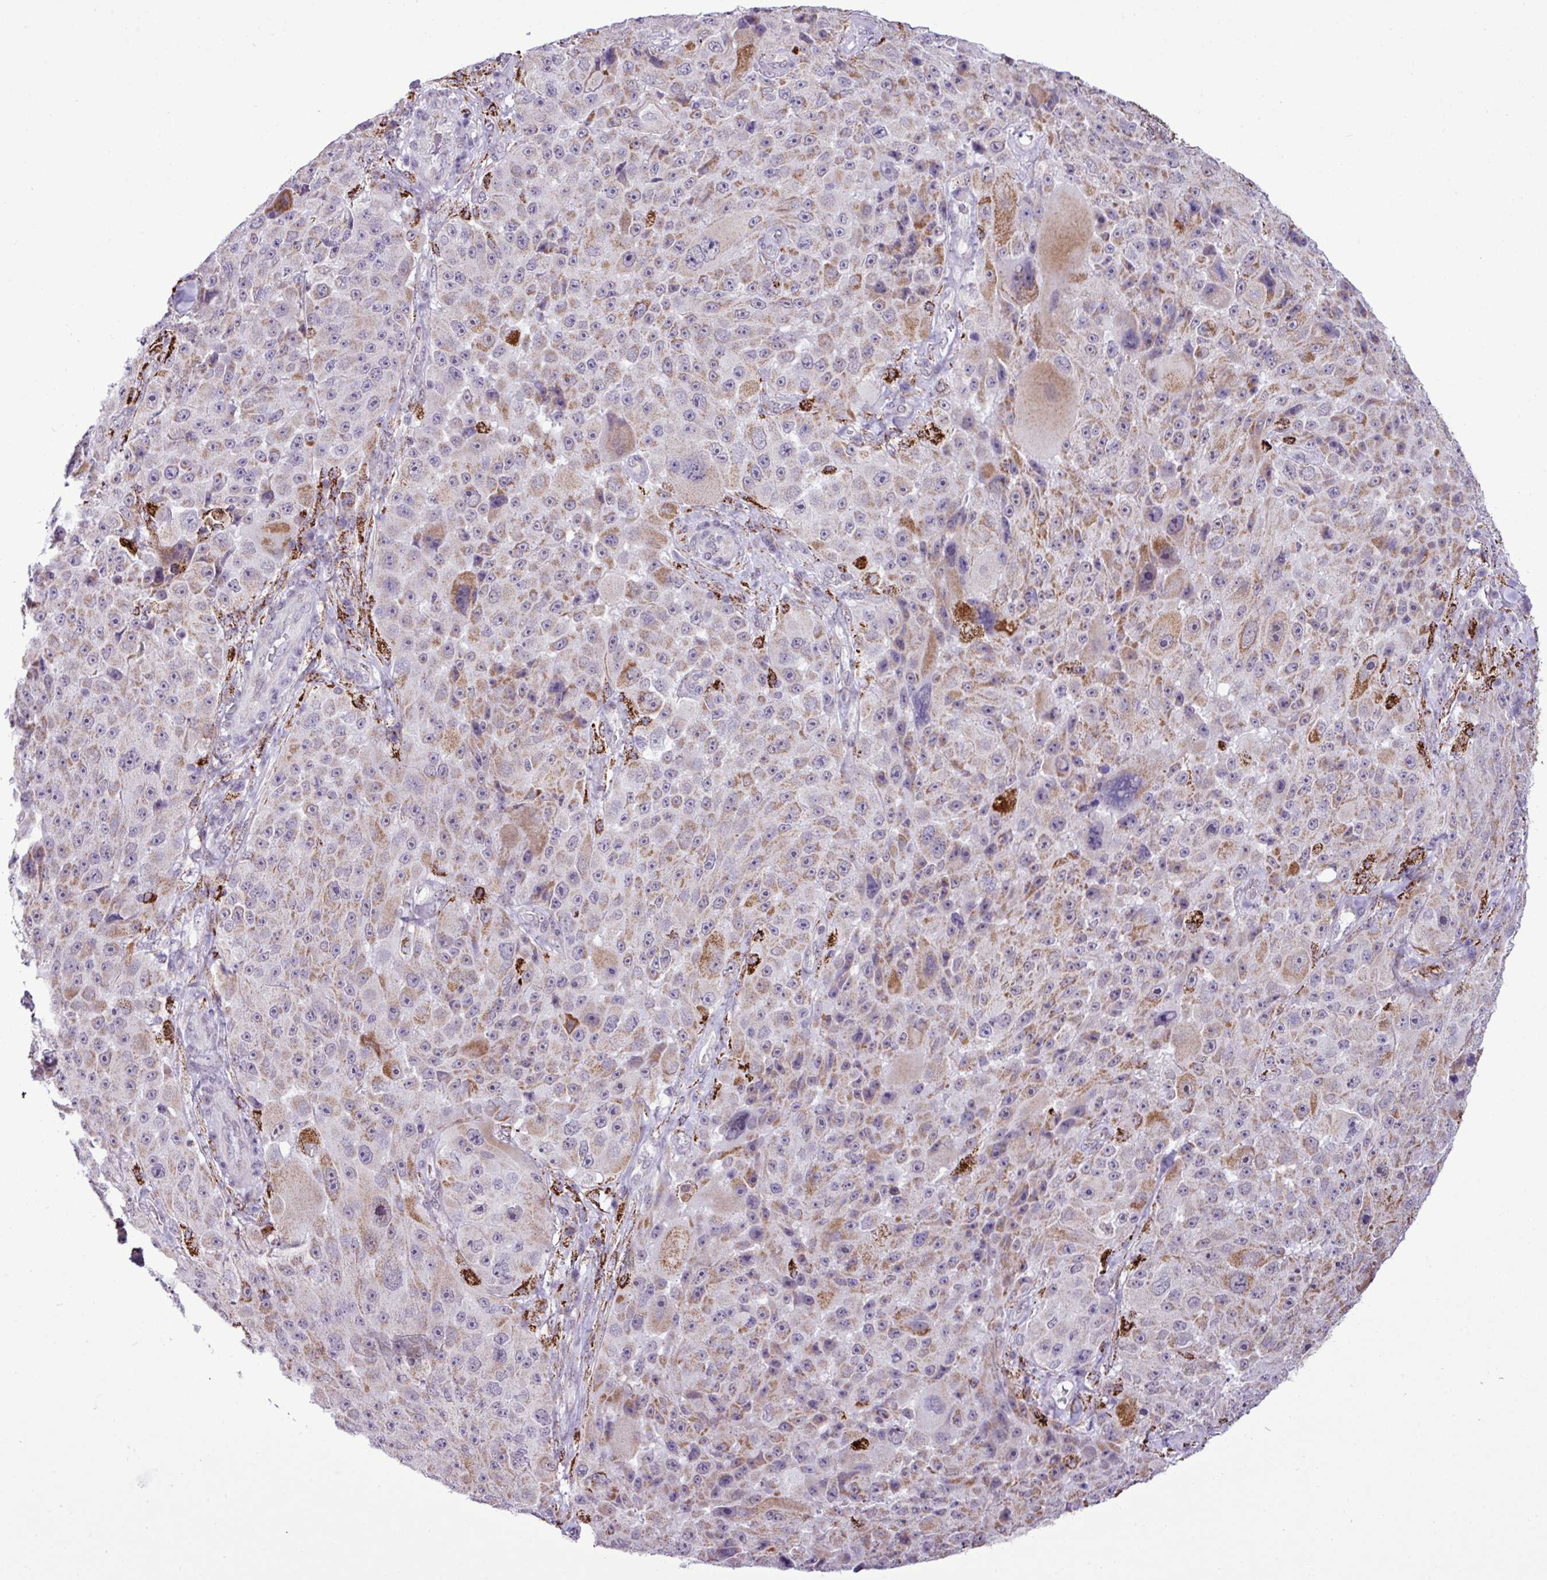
{"staining": {"intensity": "weak", "quantity": "25%-75%", "location": "cytoplasmic/membranous"}, "tissue": "melanoma", "cell_type": "Tumor cells", "image_type": "cancer", "snomed": [{"axis": "morphology", "description": "Malignant melanoma, Metastatic site"}, {"axis": "topography", "description": "Lymph node"}], "caption": "DAB immunohistochemical staining of human melanoma reveals weak cytoplasmic/membranous protein expression in about 25%-75% of tumor cells.", "gene": "SGPP1", "patient": {"sex": "male", "age": 62}}